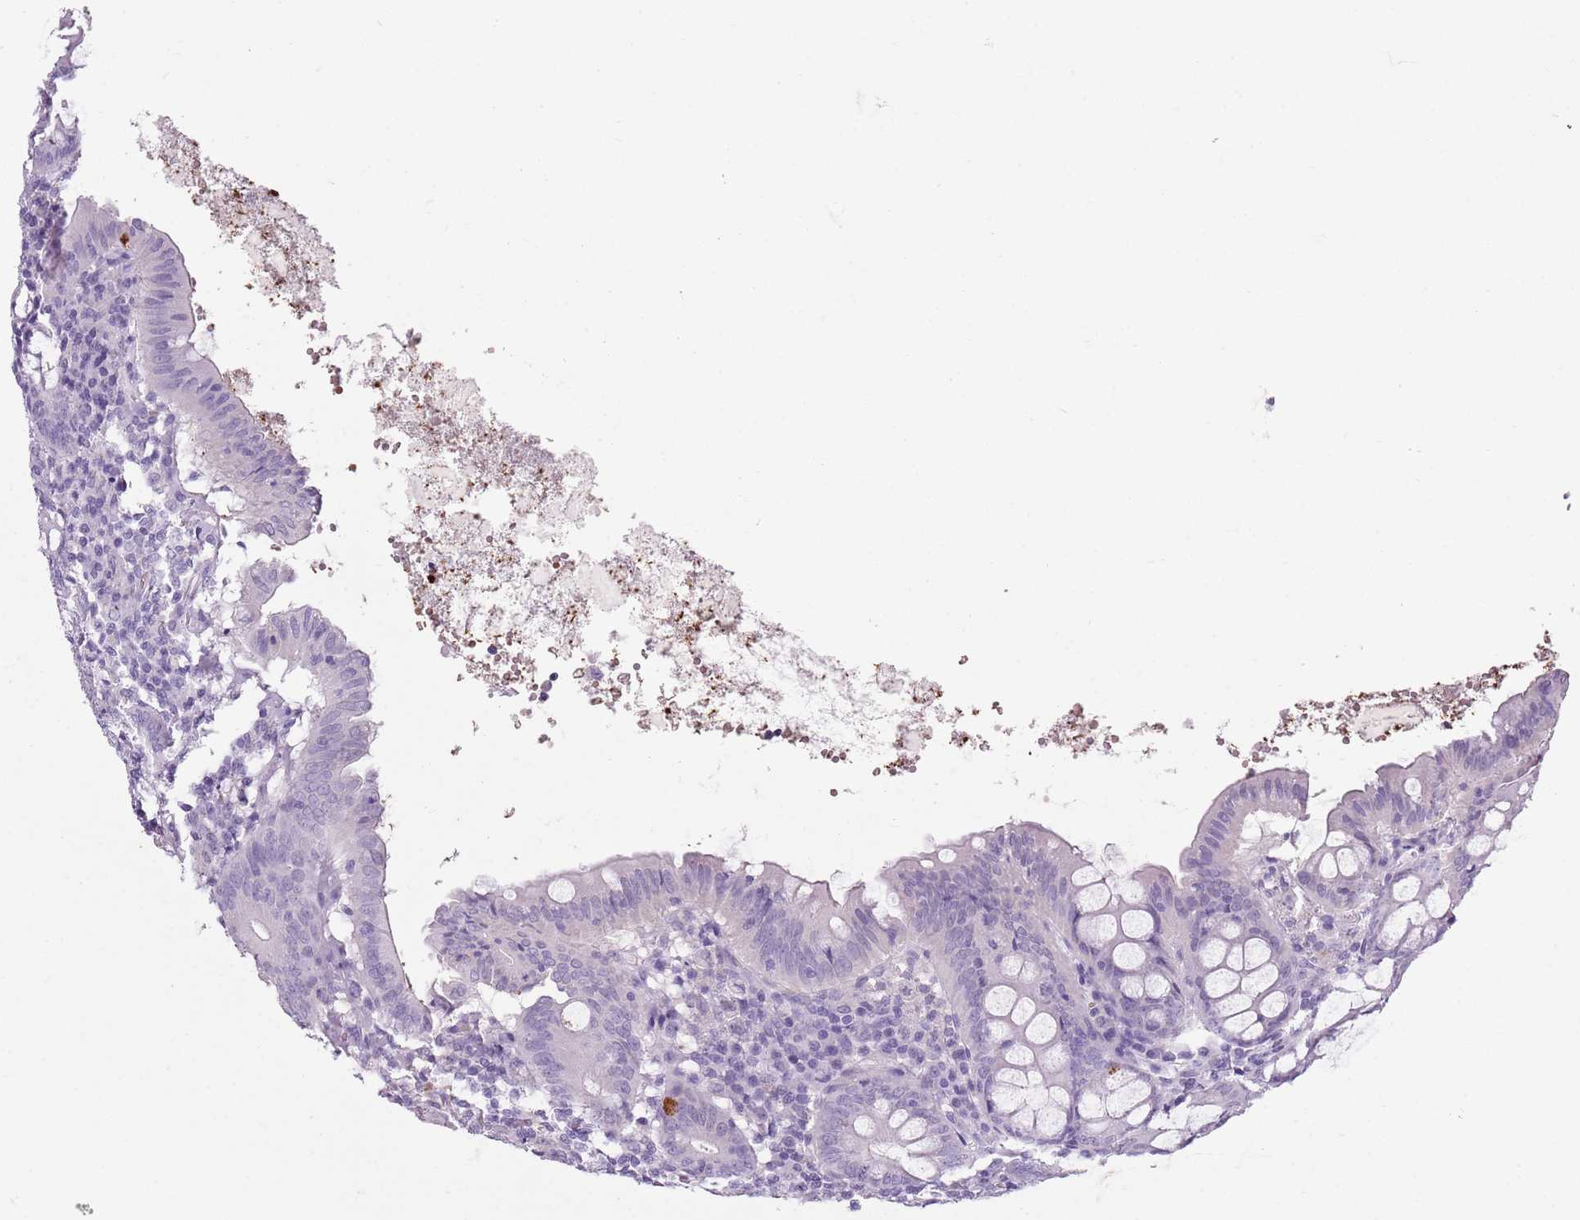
{"staining": {"intensity": "negative", "quantity": "none", "location": "none"}, "tissue": "appendix", "cell_type": "Glandular cells", "image_type": "normal", "snomed": [{"axis": "morphology", "description": "Normal tissue, NOS"}, {"axis": "topography", "description": "Appendix"}], "caption": "Immunohistochemical staining of benign human appendix shows no significant expression in glandular cells.", "gene": "SPESP1", "patient": {"sex": "female", "age": 54}}